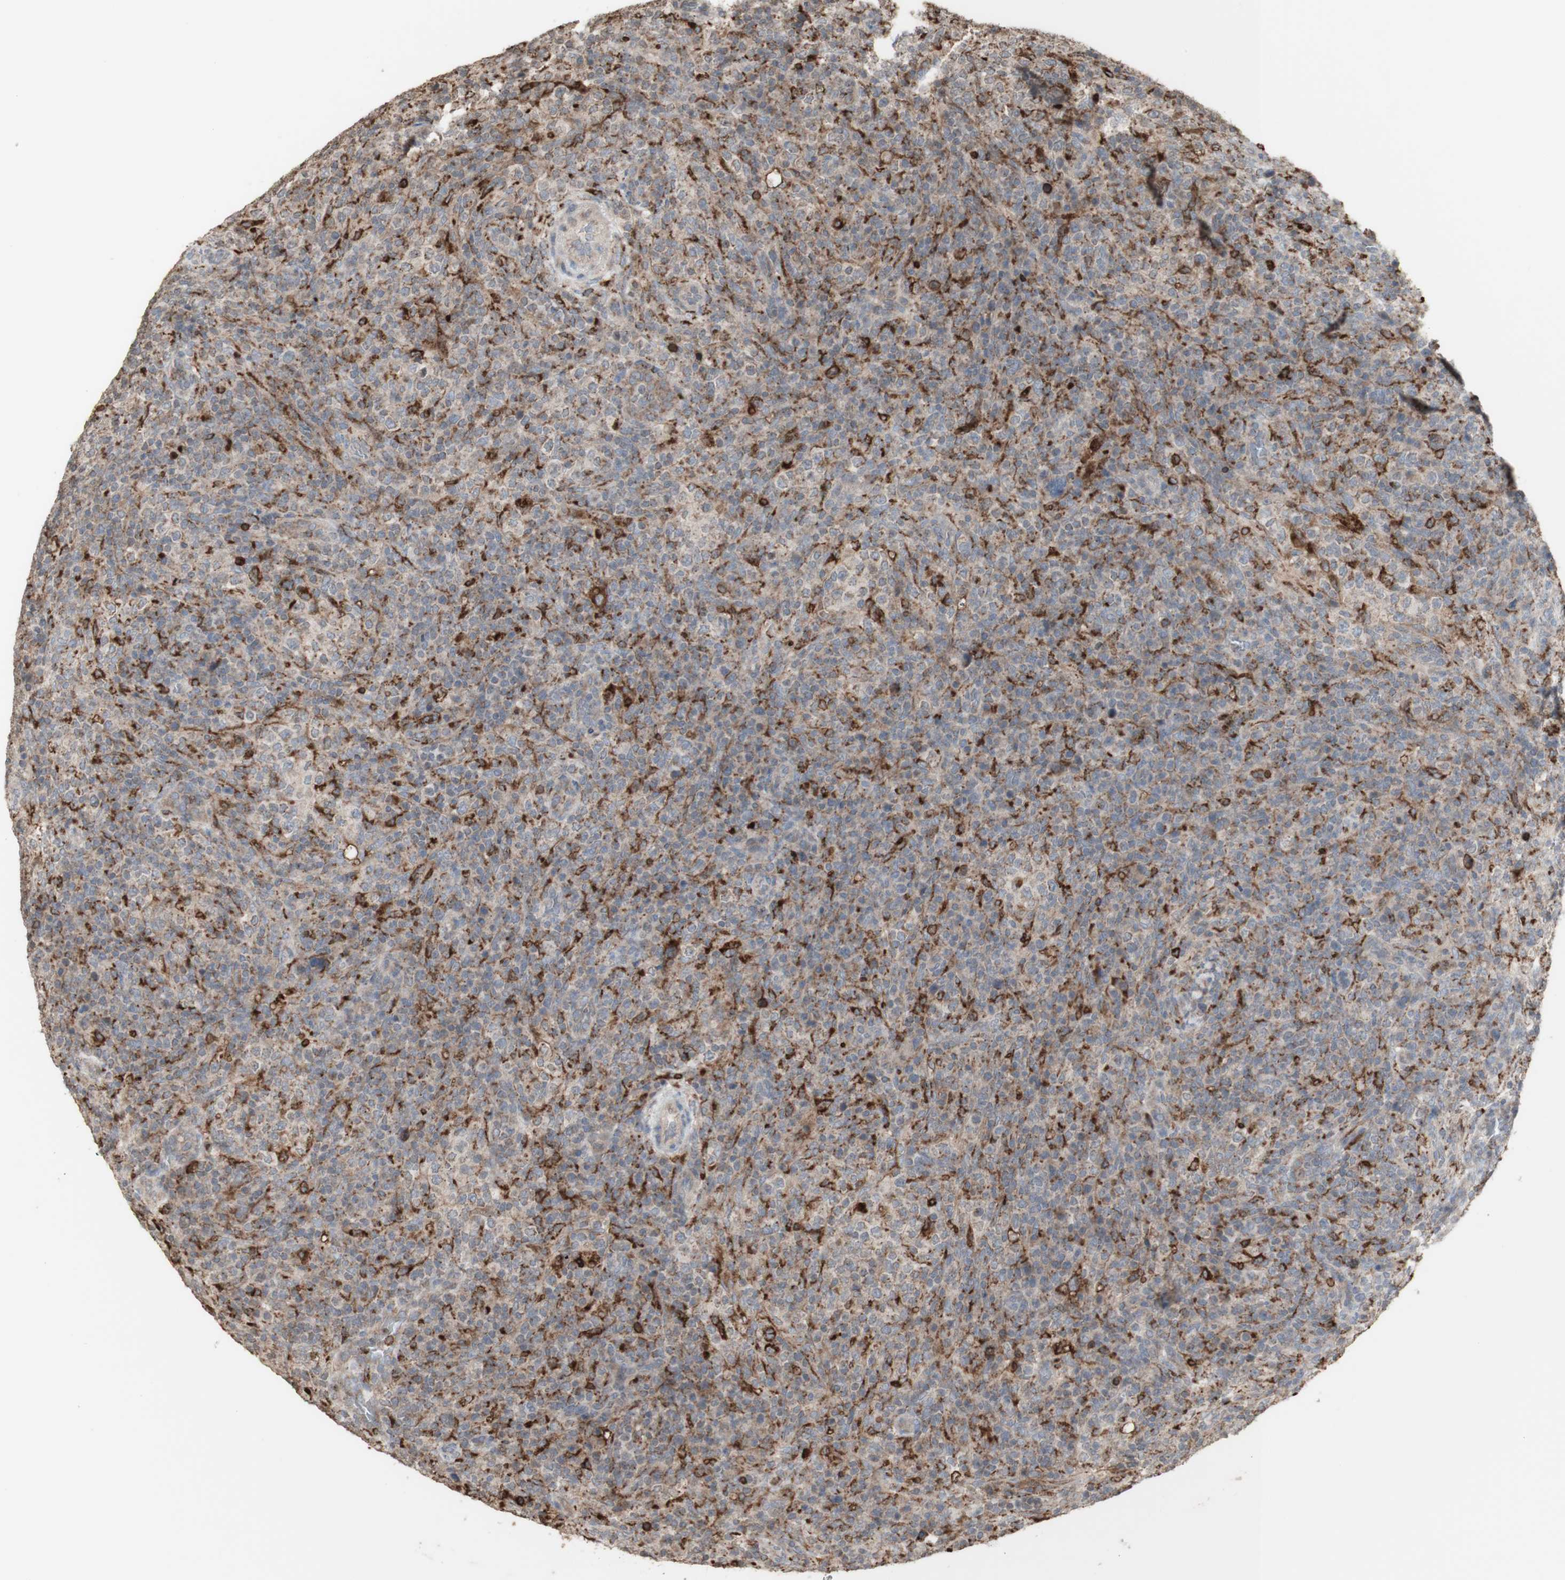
{"staining": {"intensity": "negative", "quantity": "none", "location": "none"}, "tissue": "lymphoma", "cell_type": "Tumor cells", "image_type": "cancer", "snomed": [{"axis": "morphology", "description": "Malignant lymphoma, non-Hodgkin's type, High grade"}, {"axis": "topography", "description": "Lymph node"}], "caption": "Human lymphoma stained for a protein using immunohistochemistry (IHC) demonstrates no staining in tumor cells.", "gene": "ATP6V1E1", "patient": {"sex": "female", "age": 76}}